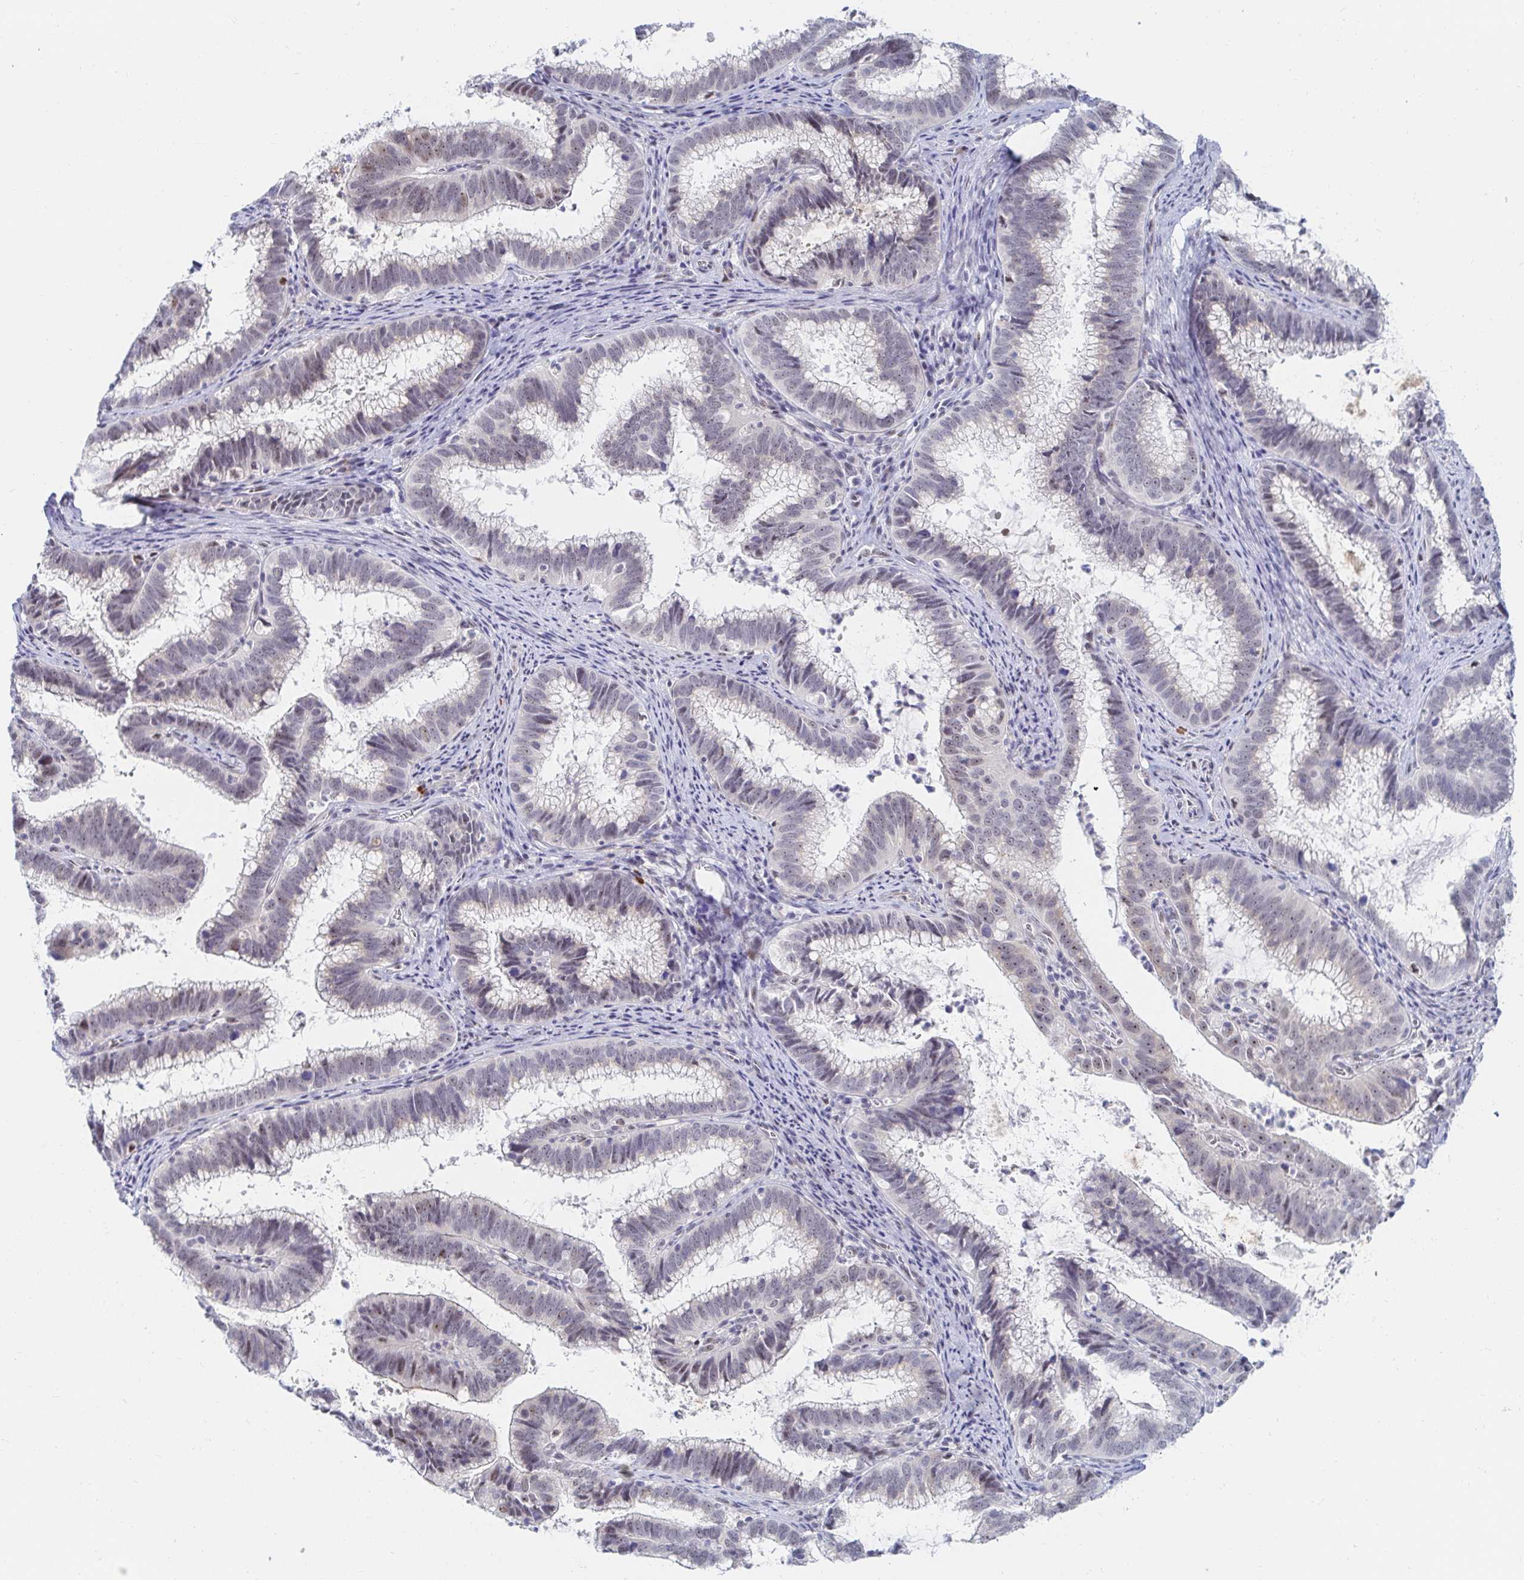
{"staining": {"intensity": "moderate", "quantity": "<25%", "location": "nuclear"}, "tissue": "cervical cancer", "cell_type": "Tumor cells", "image_type": "cancer", "snomed": [{"axis": "morphology", "description": "Adenocarcinoma, NOS"}, {"axis": "topography", "description": "Cervix"}], "caption": "High-magnification brightfield microscopy of cervical adenocarcinoma stained with DAB (3,3'-diaminobenzidine) (brown) and counterstained with hematoxylin (blue). tumor cells exhibit moderate nuclear expression is appreciated in about<25% of cells. The protein of interest is shown in brown color, while the nuclei are stained blue.", "gene": "COL28A1", "patient": {"sex": "female", "age": 61}}